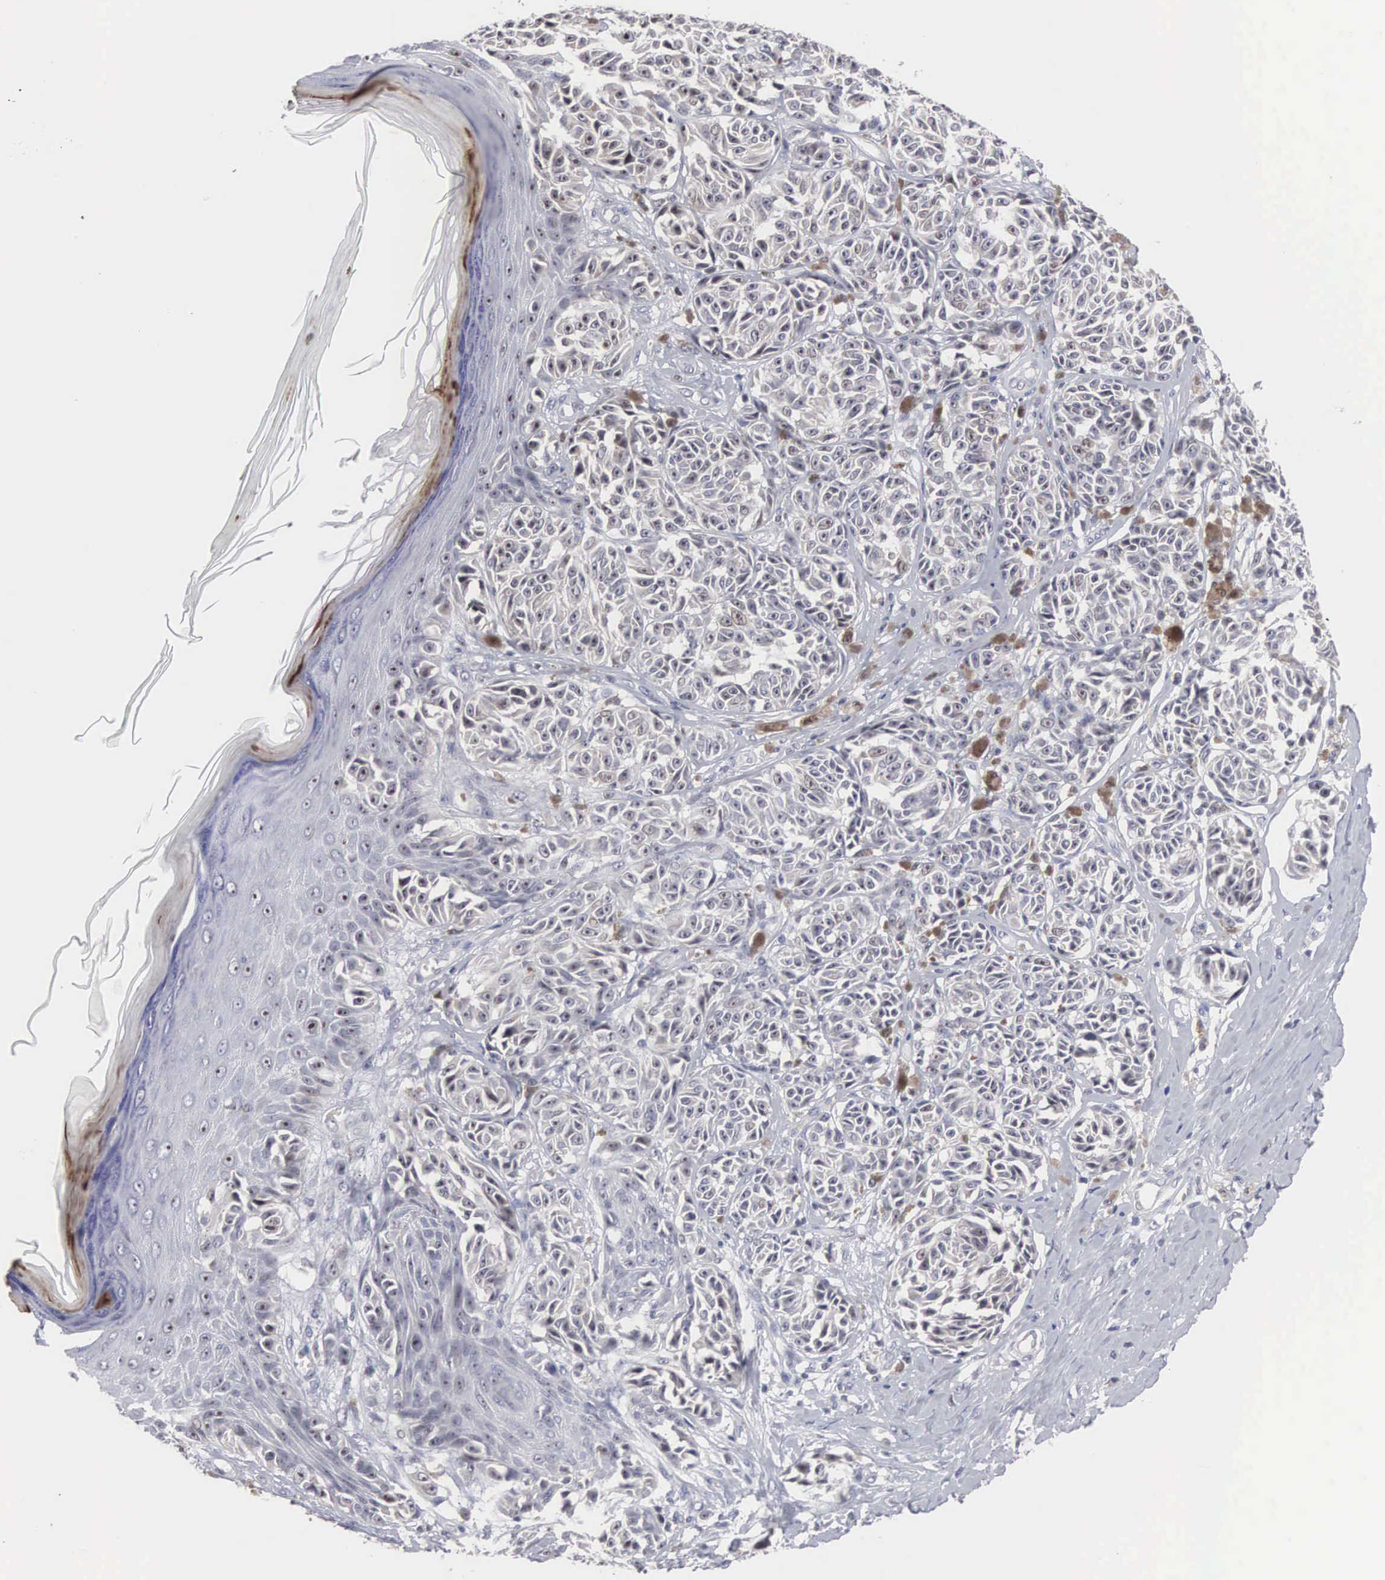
{"staining": {"intensity": "weak", "quantity": "25%-75%", "location": "cytoplasmic/membranous"}, "tissue": "melanoma", "cell_type": "Tumor cells", "image_type": "cancer", "snomed": [{"axis": "morphology", "description": "Malignant melanoma, NOS"}, {"axis": "topography", "description": "Skin"}], "caption": "Immunohistochemical staining of malignant melanoma shows weak cytoplasmic/membranous protein staining in about 25%-75% of tumor cells. (DAB IHC, brown staining for protein, blue staining for nuclei).", "gene": "ACOT4", "patient": {"sex": "male", "age": 49}}